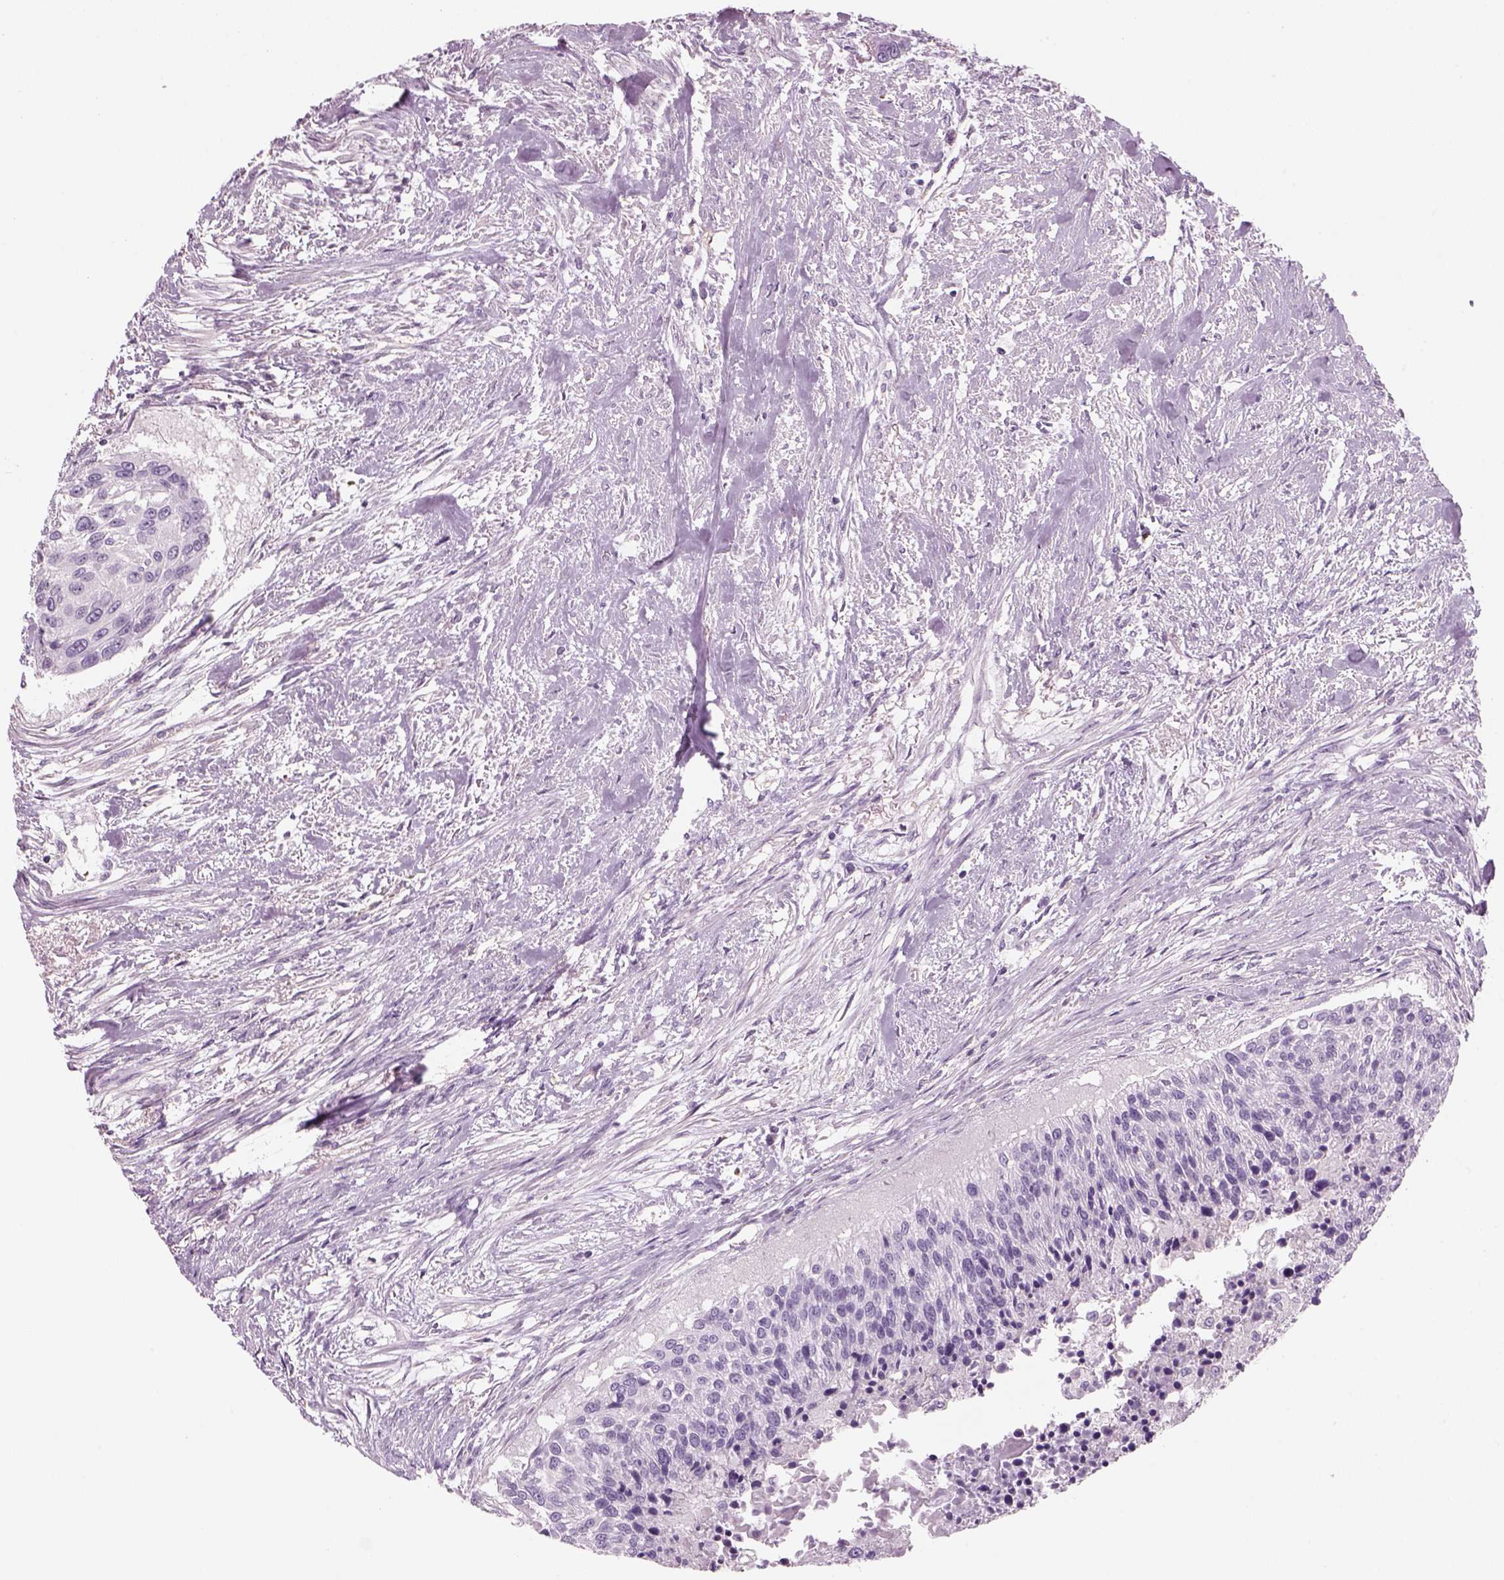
{"staining": {"intensity": "negative", "quantity": "none", "location": "none"}, "tissue": "urothelial cancer", "cell_type": "Tumor cells", "image_type": "cancer", "snomed": [{"axis": "morphology", "description": "Urothelial carcinoma, NOS"}, {"axis": "topography", "description": "Urinary bladder"}], "caption": "Immunohistochemistry (IHC) micrograph of human urothelial cancer stained for a protein (brown), which exhibits no staining in tumor cells.", "gene": "SLC1A7", "patient": {"sex": "male", "age": 55}}